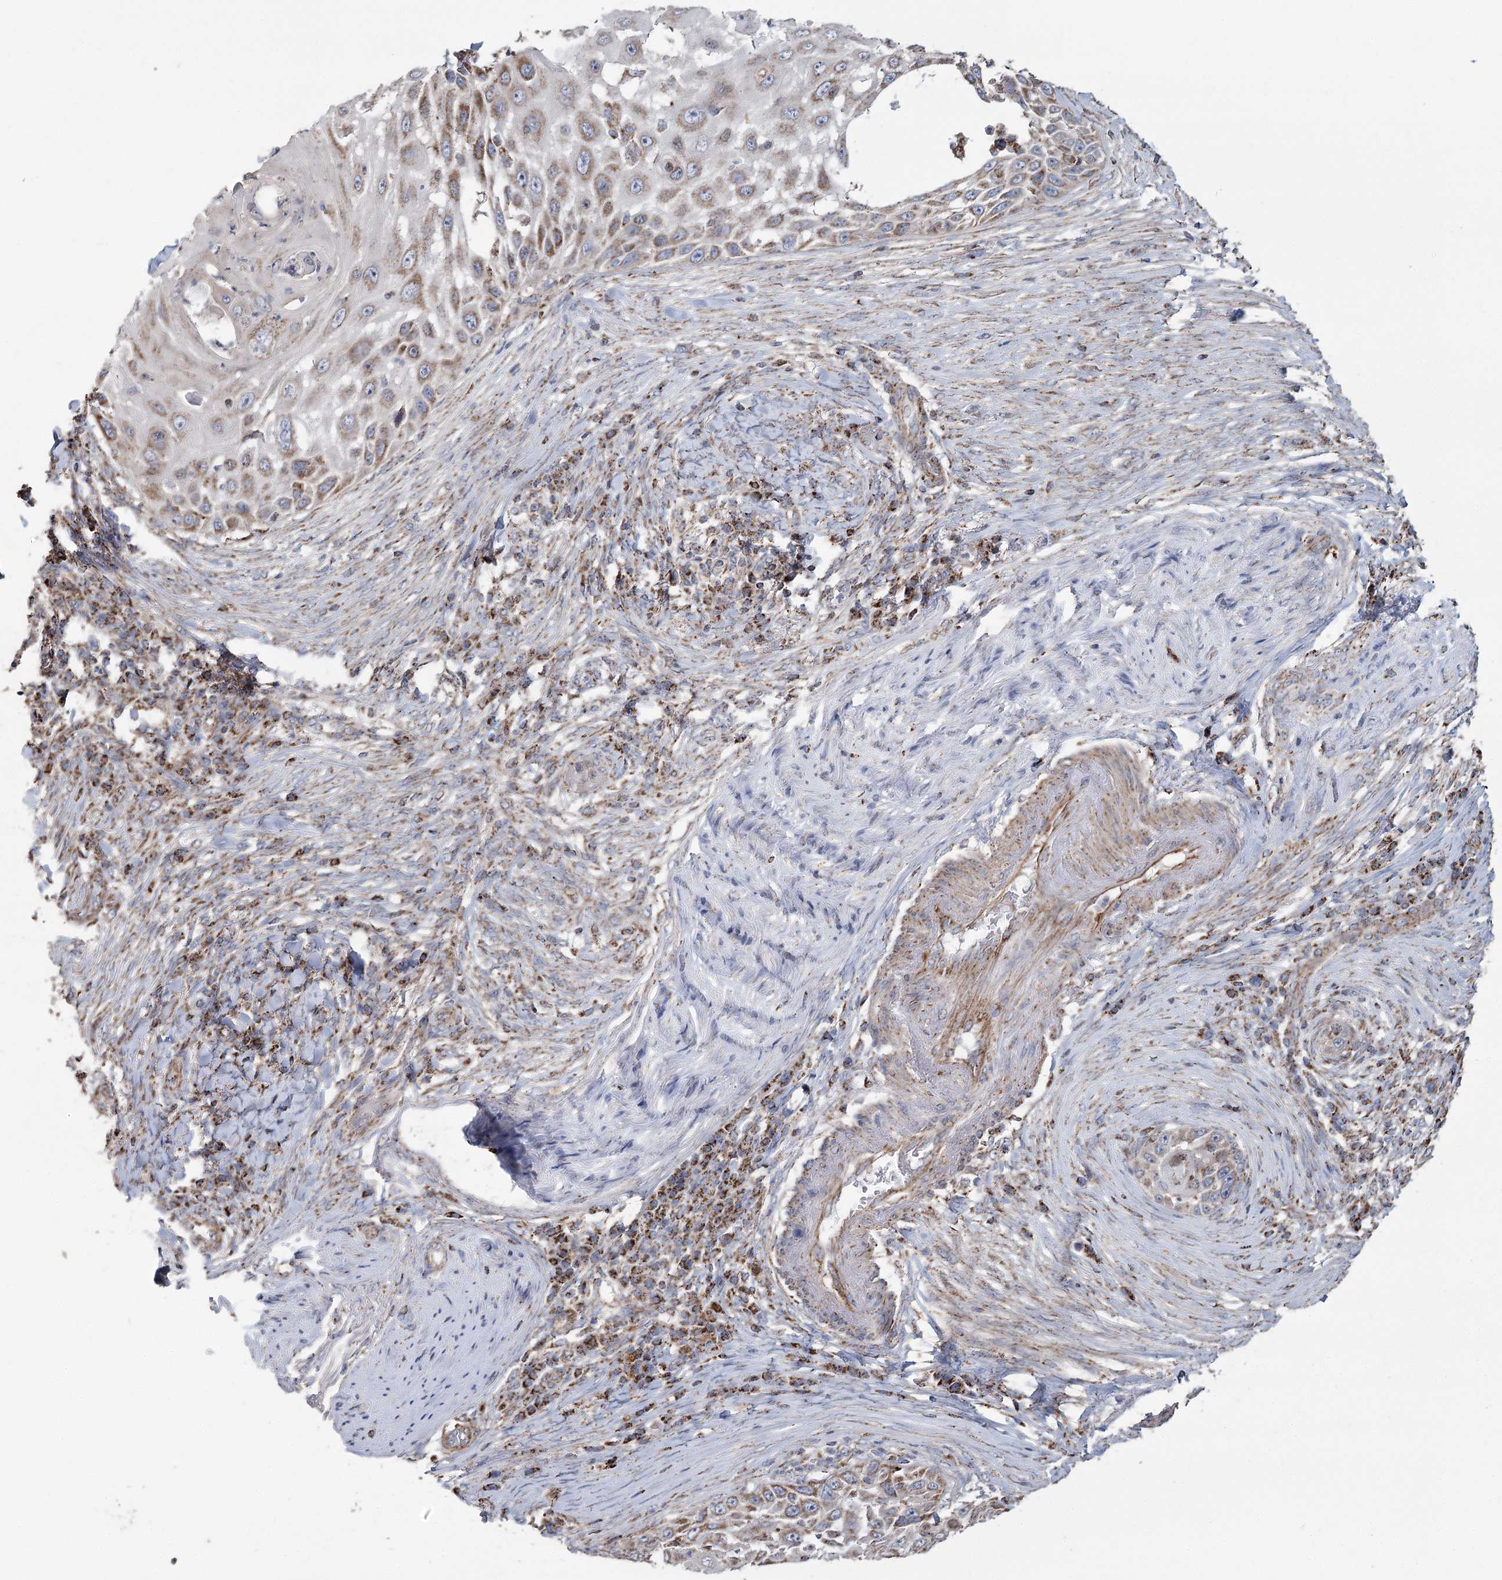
{"staining": {"intensity": "moderate", "quantity": ">75%", "location": "cytoplasmic/membranous"}, "tissue": "skin cancer", "cell_type": "Tumor cells", "image_type": "cancer", "snomed": [{"axis": "morphology", "description": "Squamous cell carcinoma, NOS"}, {"axis": "topography", "description": "Skin"}], "caption": "Tumor cells exhibit medium levels of moderate cytoplasmic/membranous positivity in about >75% of cells in human skin cancer (squamous cell carcinoma). The protein of interest is shown in brown color, while the nuclei are stained blue.", "gene": "RANBP3L", "patient": {"sex": "female", "age": 44}}